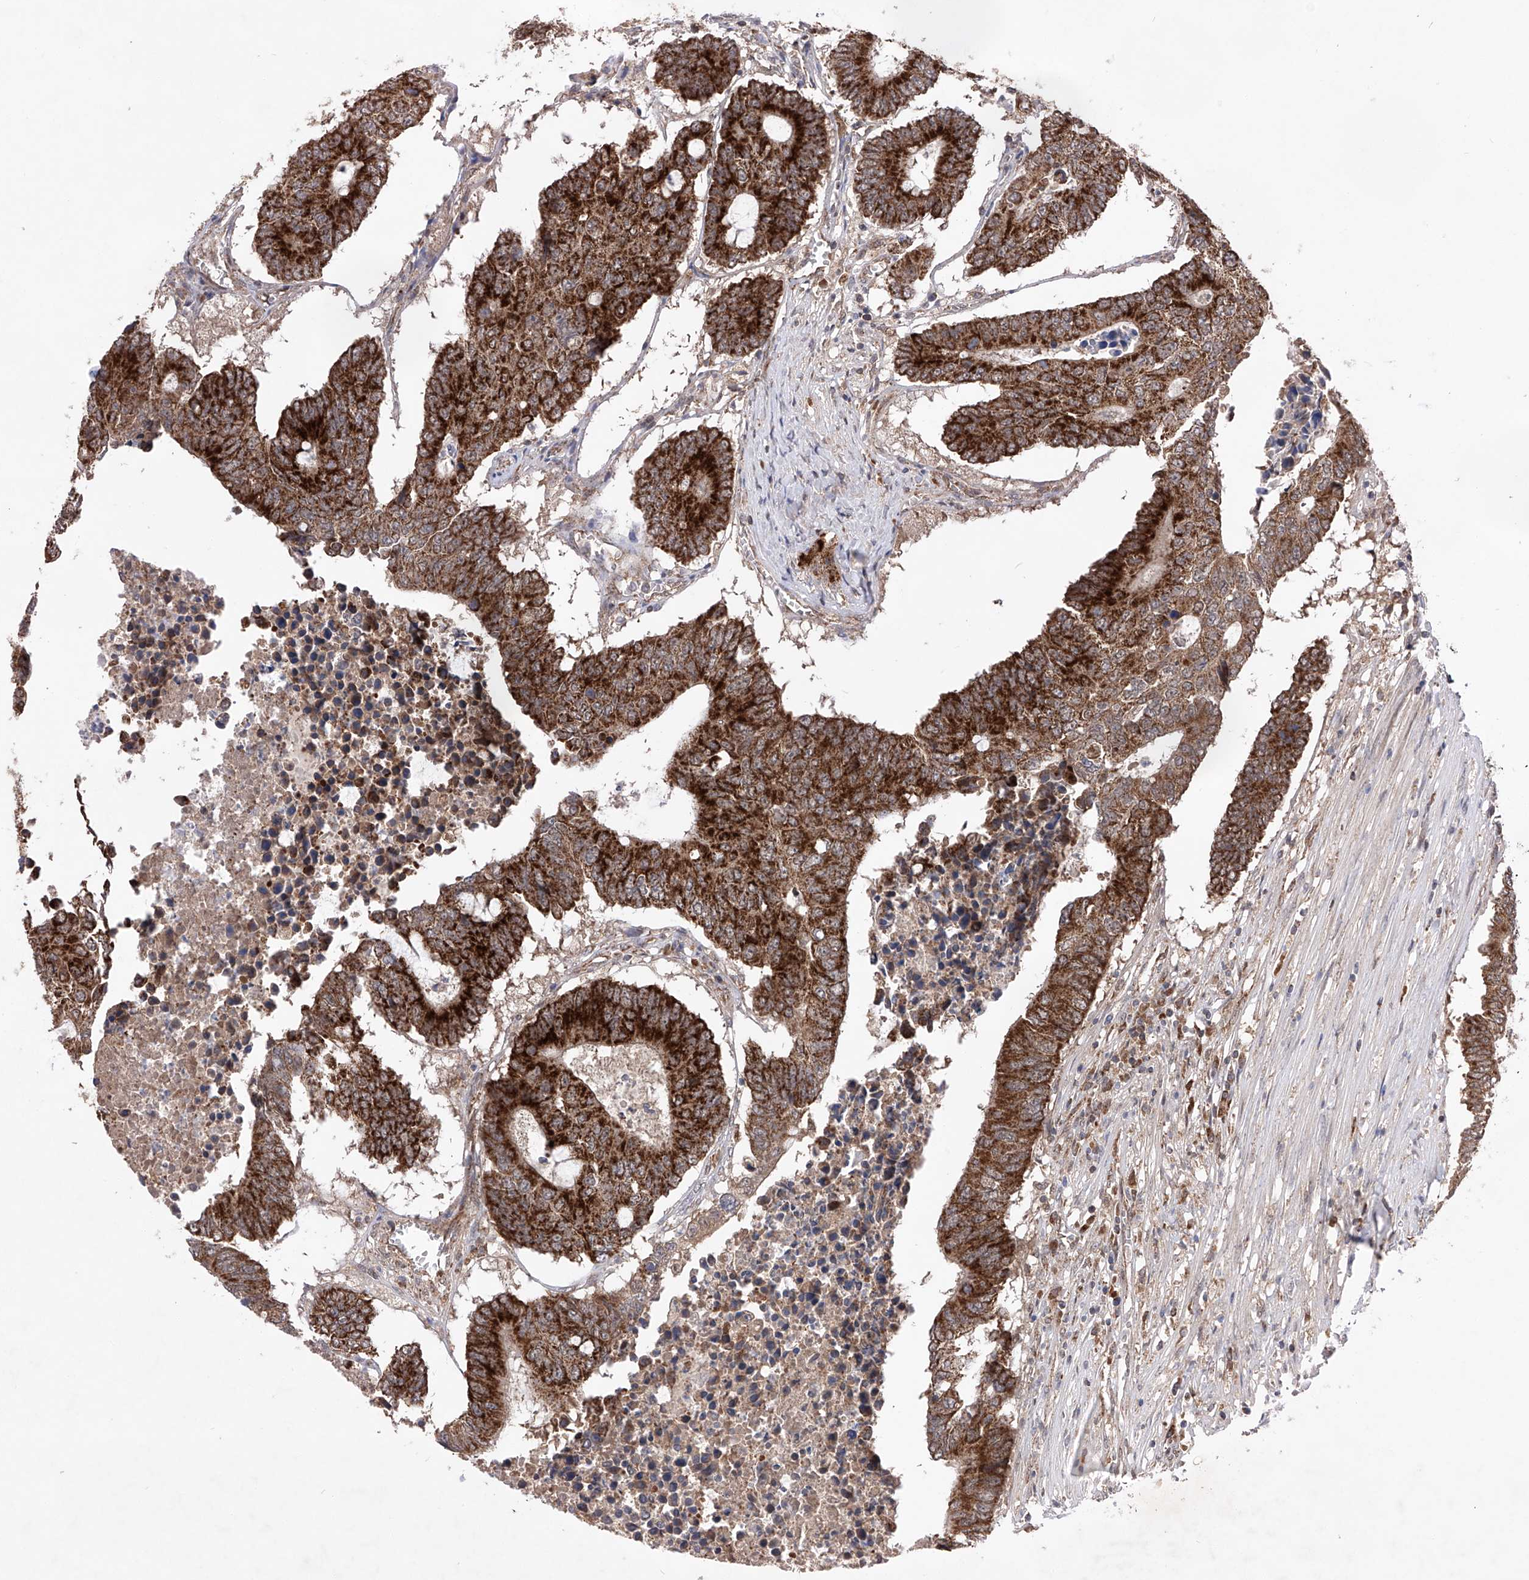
{"staining": {"intensity": "strong", "quantity": ">75%", "location": "cytoplasmic/membranous"}, "tissue": "colorectal cancer", "cell_type": "Tumor cells", "image_type": "cancer", "snomed": [{"axis": "morphology", "description": "Adenocarcinoma, NOS"}, {"axis": "topography", "description": "Colon"}], "caption": "Immunohistochemistry (DAB (3,3'-diaminobenzidine)) staining of colorectal cancer (adenocarcinoma) exhibits strong cytoplasmic/membranous protein expression in approximately >75% of tumor cells. The staining was performed using DAB to visualize the protein expression in brown, while the nuclei were stained in blue with hematoxylin (Magnification: 20x).", "gene": "SDHAF4", "patient": {"sex": "male", "age": 87}}